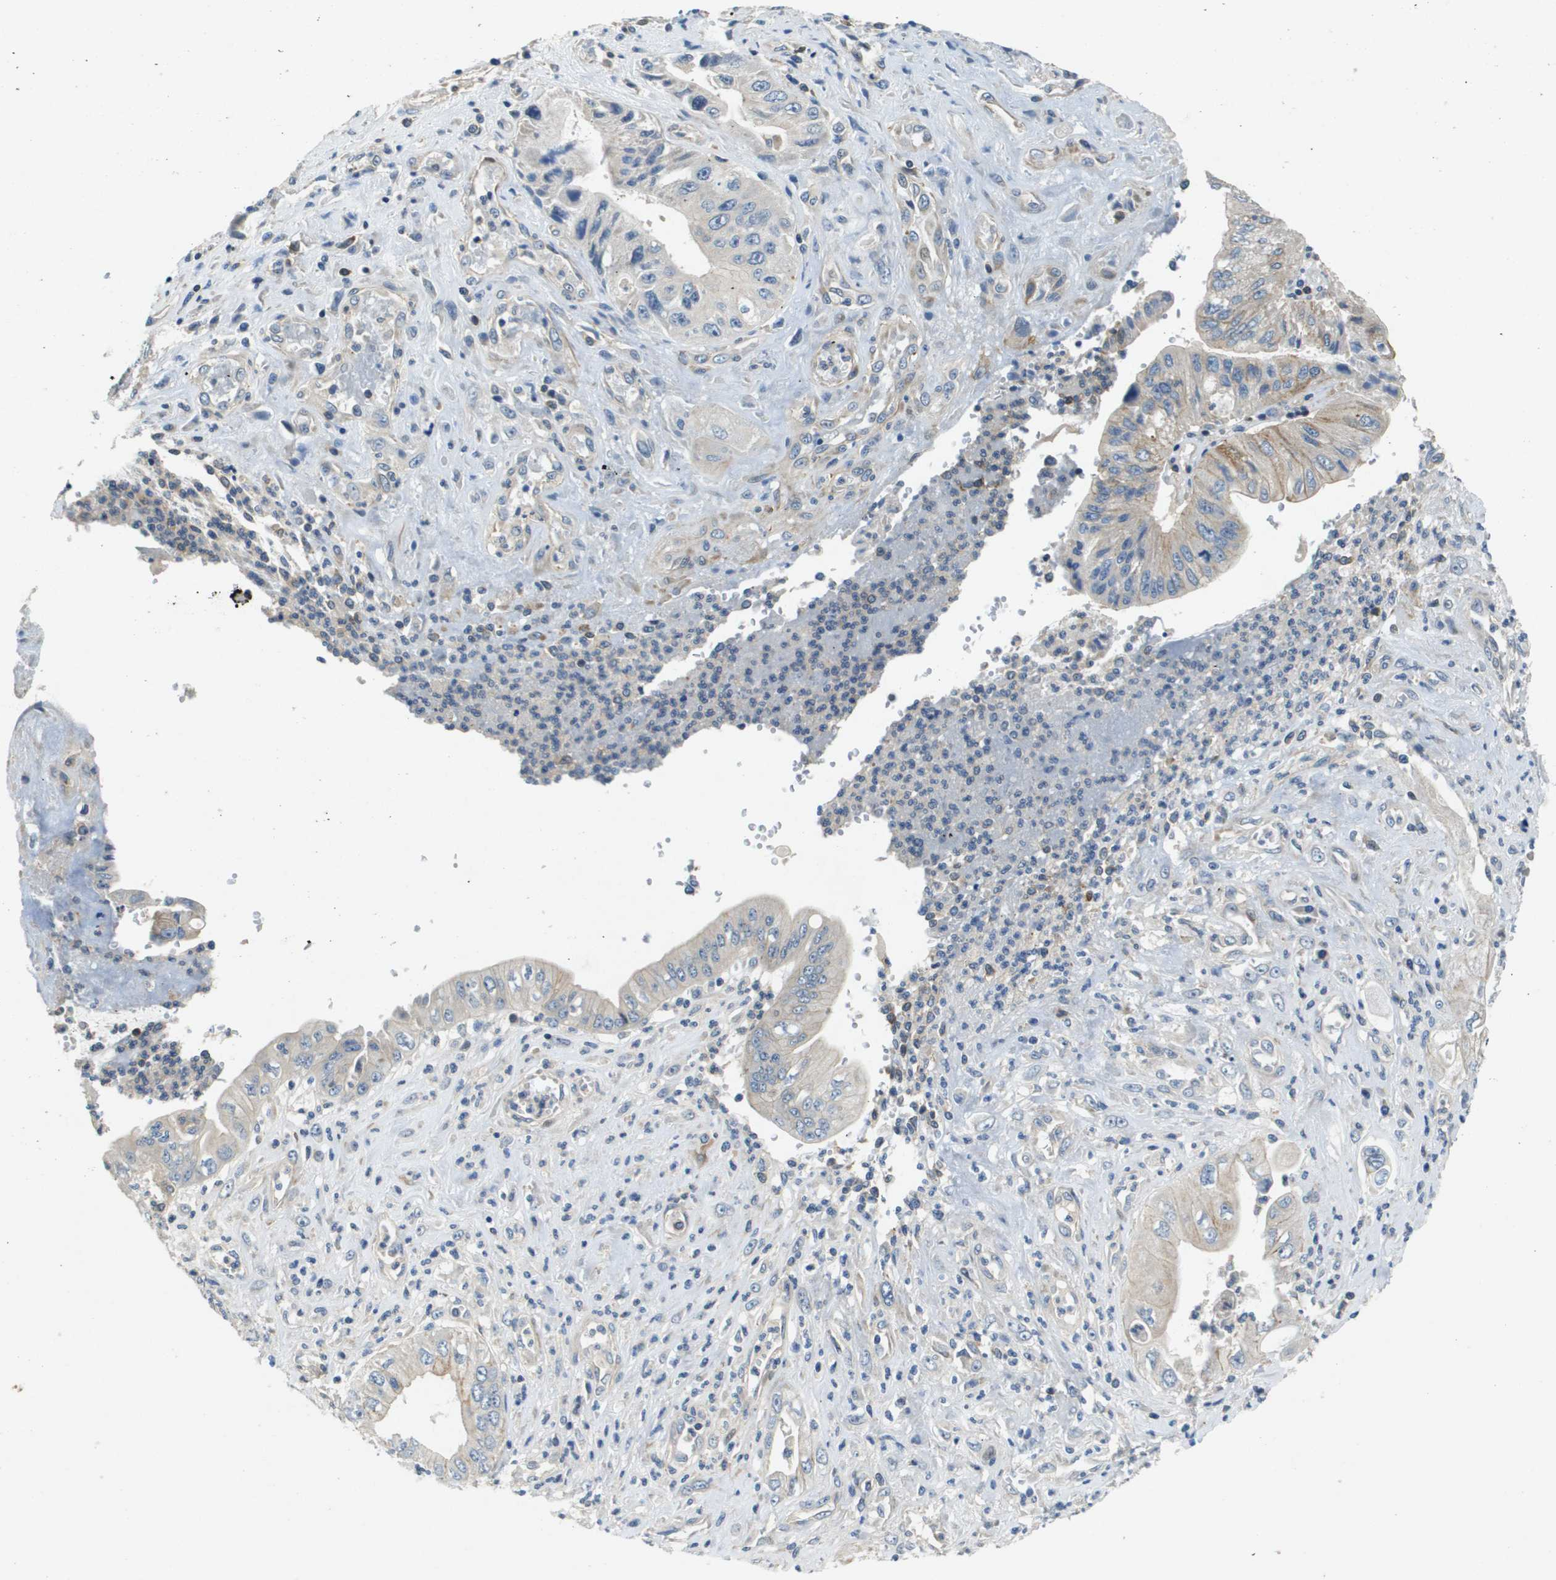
{"staining": {"intensity": "moderate", "quantity": "<25%", "location": "cytoplasmic/membranous"}, "tissue": "pancreatic cancer", "cell_type": "Tumor cells", "image_type": "cancer", "snomed": [{"axis": "morphology", "description": "Adenocarcinoma, NOS"}, {"axis": "topography", "description": "Pancreas"}], "caption": "Brown immunohistochemical staining in pancreatic cancer displays moderate cytoplasmic/membranous expression in approximately <25% of tumor cells. The staining is performed using DAB (3,3'-diaminobenzidine) brown chromogen to label protein expression. The nuclei are counter-stained blue using hematoxylin.", "gene": "SCN4B", "patient": {"sex": "female", "age": 73}}